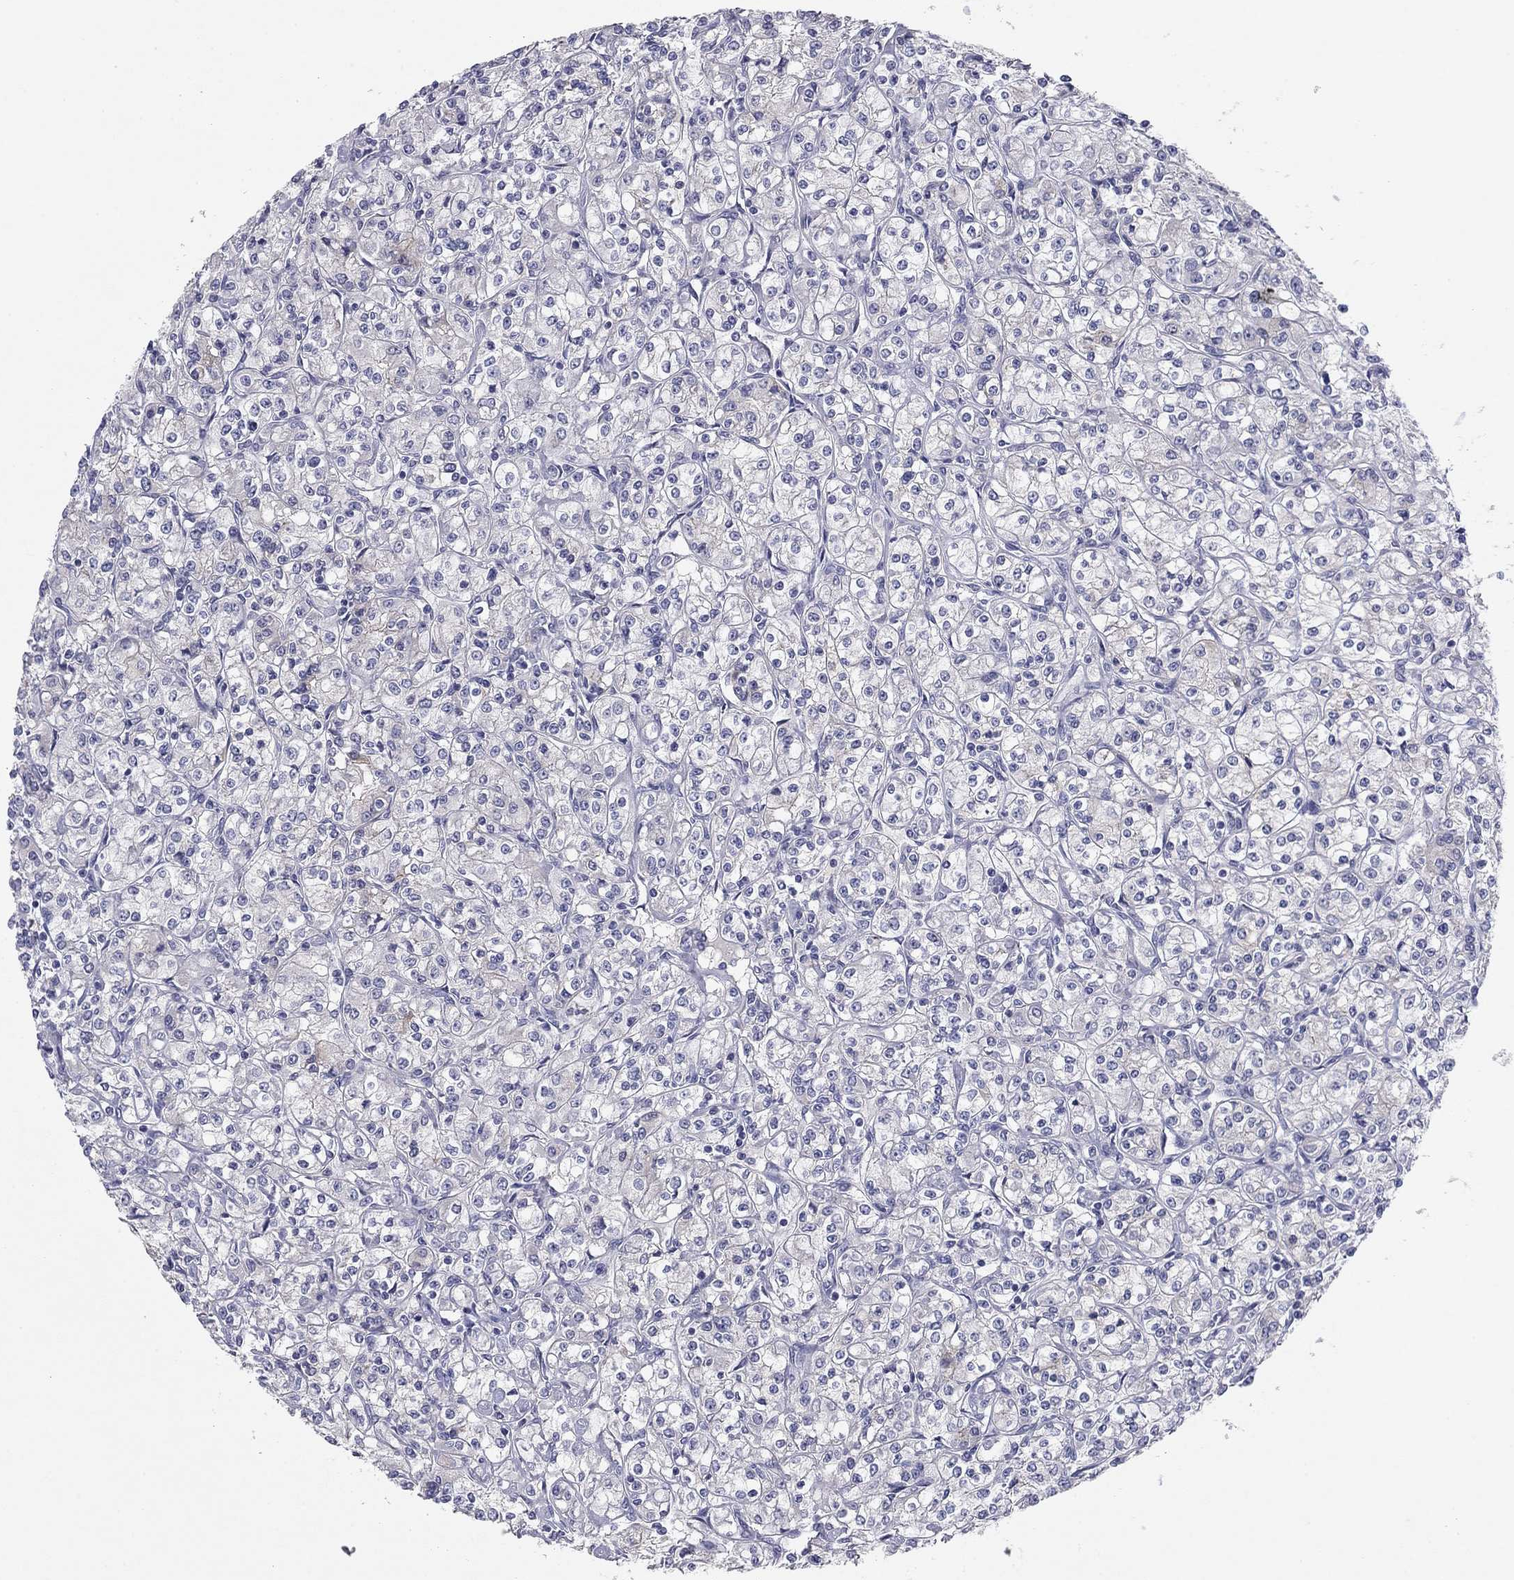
{"staining": {"intensity": "negative", "quantity": "none", "location": "none"}, "tissue": "renal cancer", "cell_type": "Tumor cells", "image_type": "cancer", "snomed": [{"axis": "morphology", "description": "Adenocarcinoma, NOS"}, {"axis": "topography", "description": "Kidney"}], "caption": "DAB (3,3'-diaminobenzidine) immunohistochemical staining of renal adenocarcinoma displays no significant expression in tumor cells.", "gene": "CNTNAP4", "patient": {"sex": "male", "age": 77}}